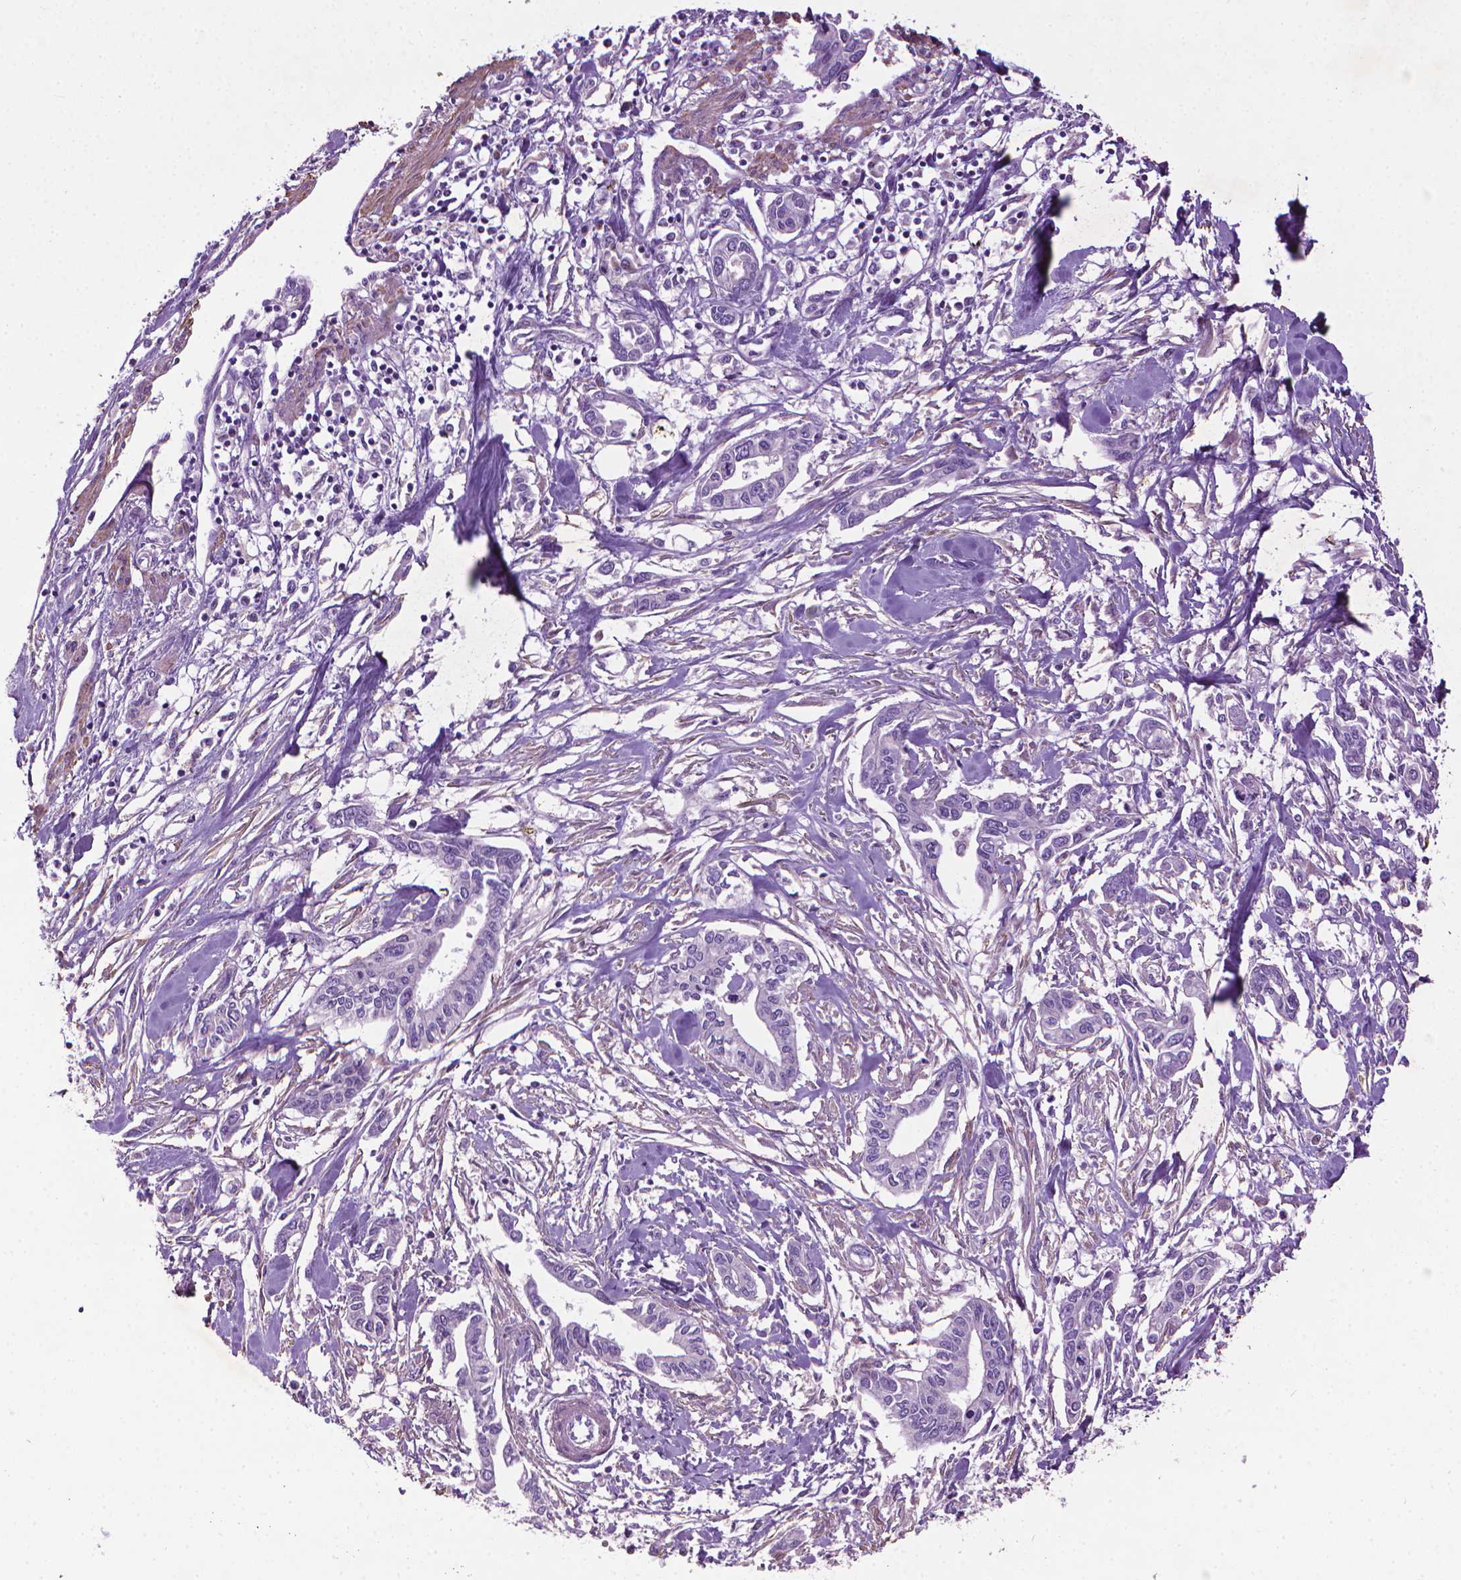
{"staining": {"intensity": "negative", "quantity": "none", "location": "none"}, "tissue": "pancreatic cancer", "cell_type": "Tumor cells", "image_type": "cancer", "snomed": [{"axis": "morphology", "description": "Adenocarcinoma, NOS"}, {"axis": "topography", "description": "Pancreas"}], "caption": "There is no significant expression in tumor cells of adenocarcinoma (pancreatic).", "gene": "AQP10", "patient": {"sex": "male", "age": 60}}